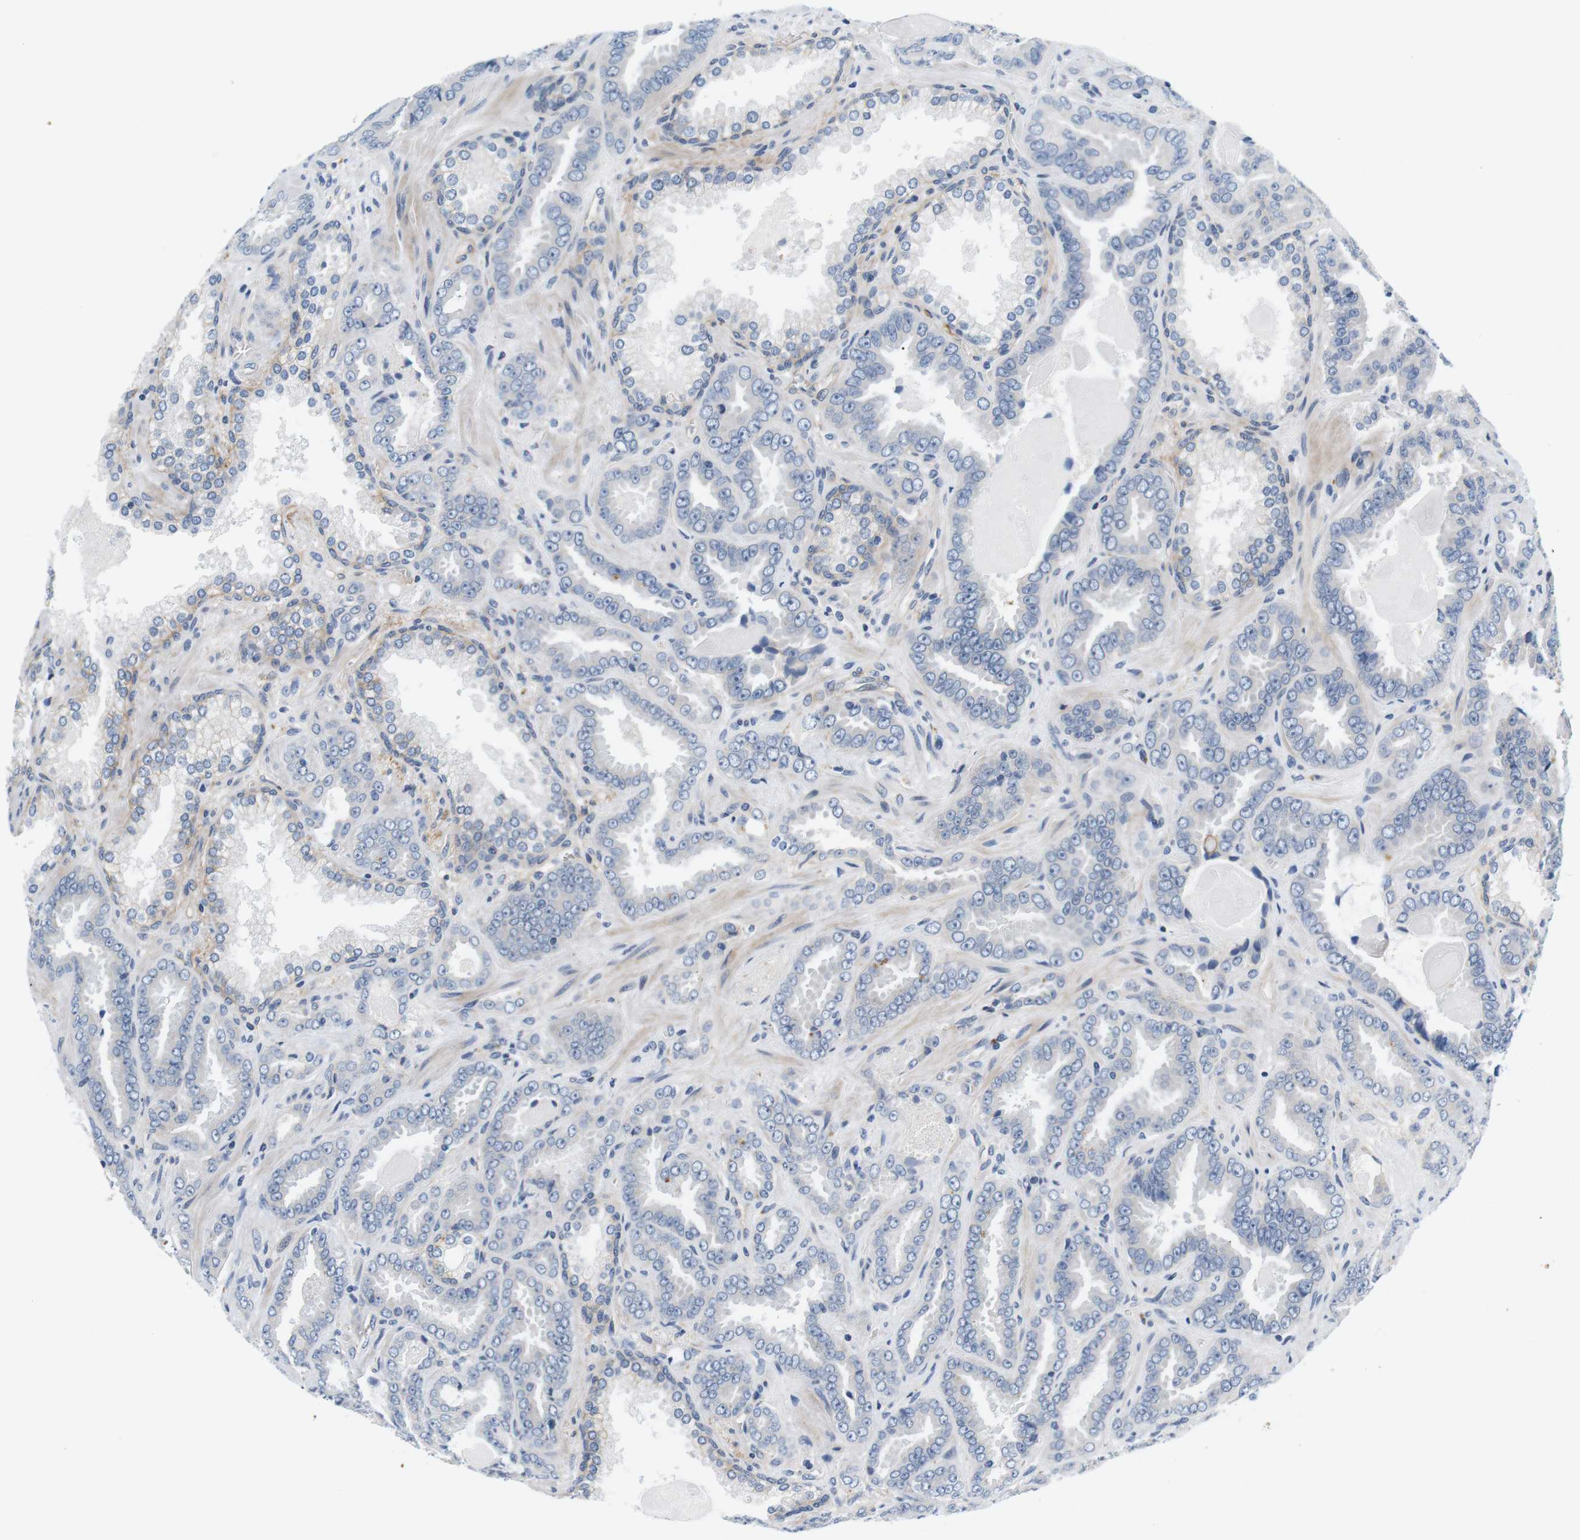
{"staining": {"intensity": "negative", "quantity": "none", "location": "none"}, "tissue": "prostate cancer", "cell_type": "Tumor cells", "image_type": "cancer", "snomed": [{"axis": "morphology", "description": "Adenocarcinoma, Low grade"}, {"axis": "topography", "description": "Prostate"}], "caption": "DAB (3,3'-diaminobenzidine) immunohistochemical staining of prostate cancer reveals no significant expression in tumor cells.", "gene": "SLC30A1", "patient": {"sex": "male", "age": 60}}